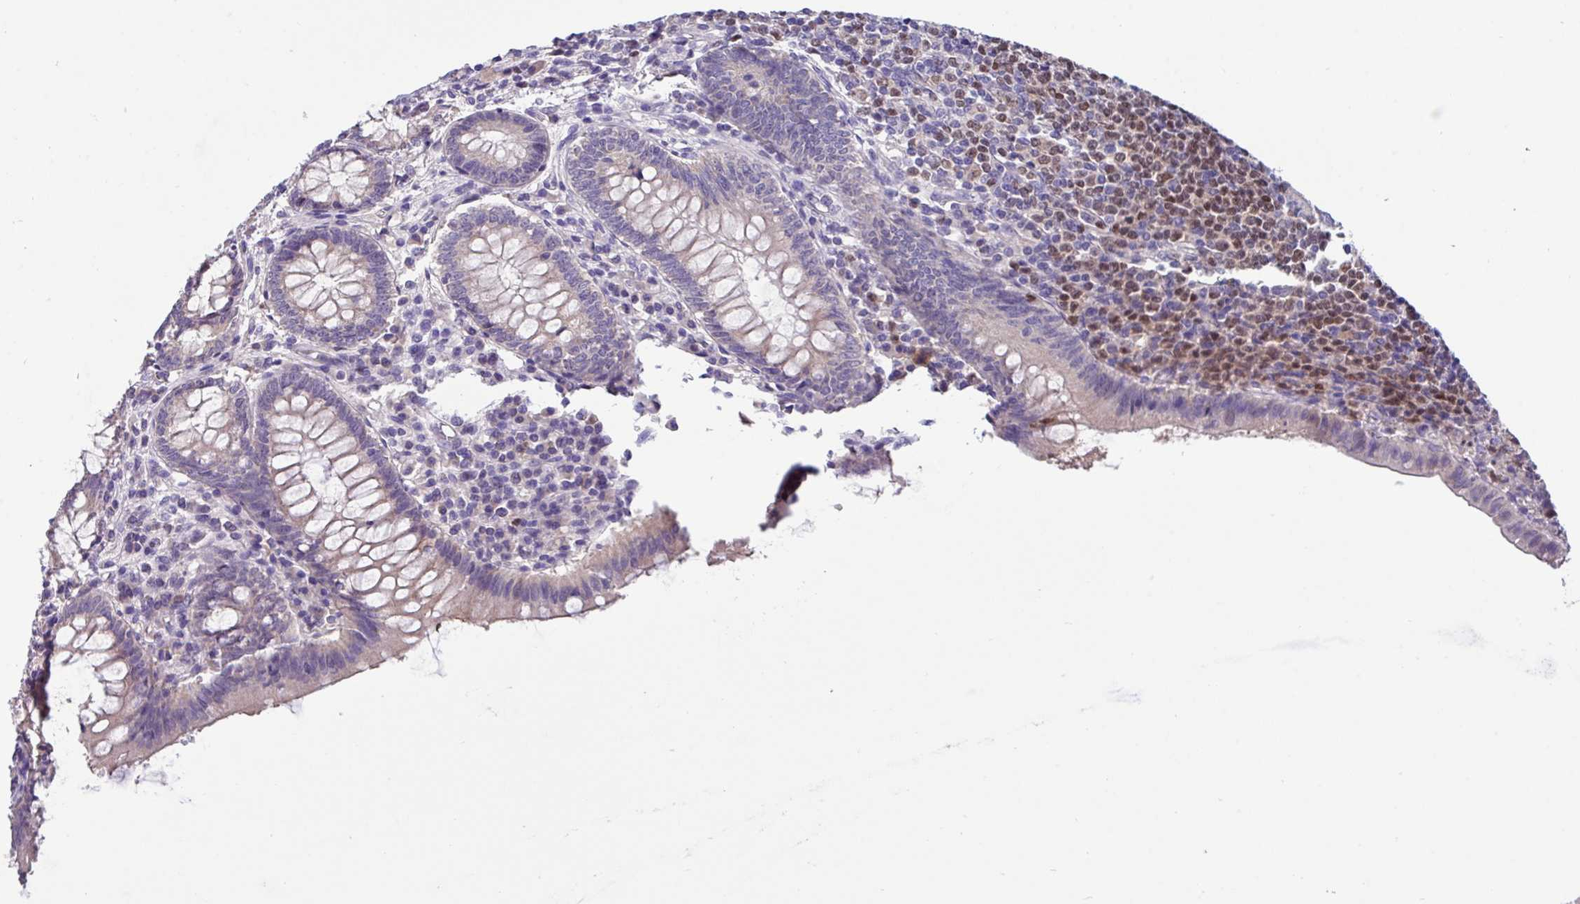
{"staining": {"intensity": "negative", "quantity": "none", "location": "none"}, "tissue": "appendix", "cell_type": "Glandular cells", "image_type": "normal", "snomed": [{"axis": "morphology", "description": "Normal tissue, NOS"}, {"axis": "topography", "description": "Appendix"}], "caption": "Human appendix stained for a protein using immunohistochemistry displays no staining in glandular cells.", "gene": "PAX8", "patient": {"sex": "male", "age": 83}}